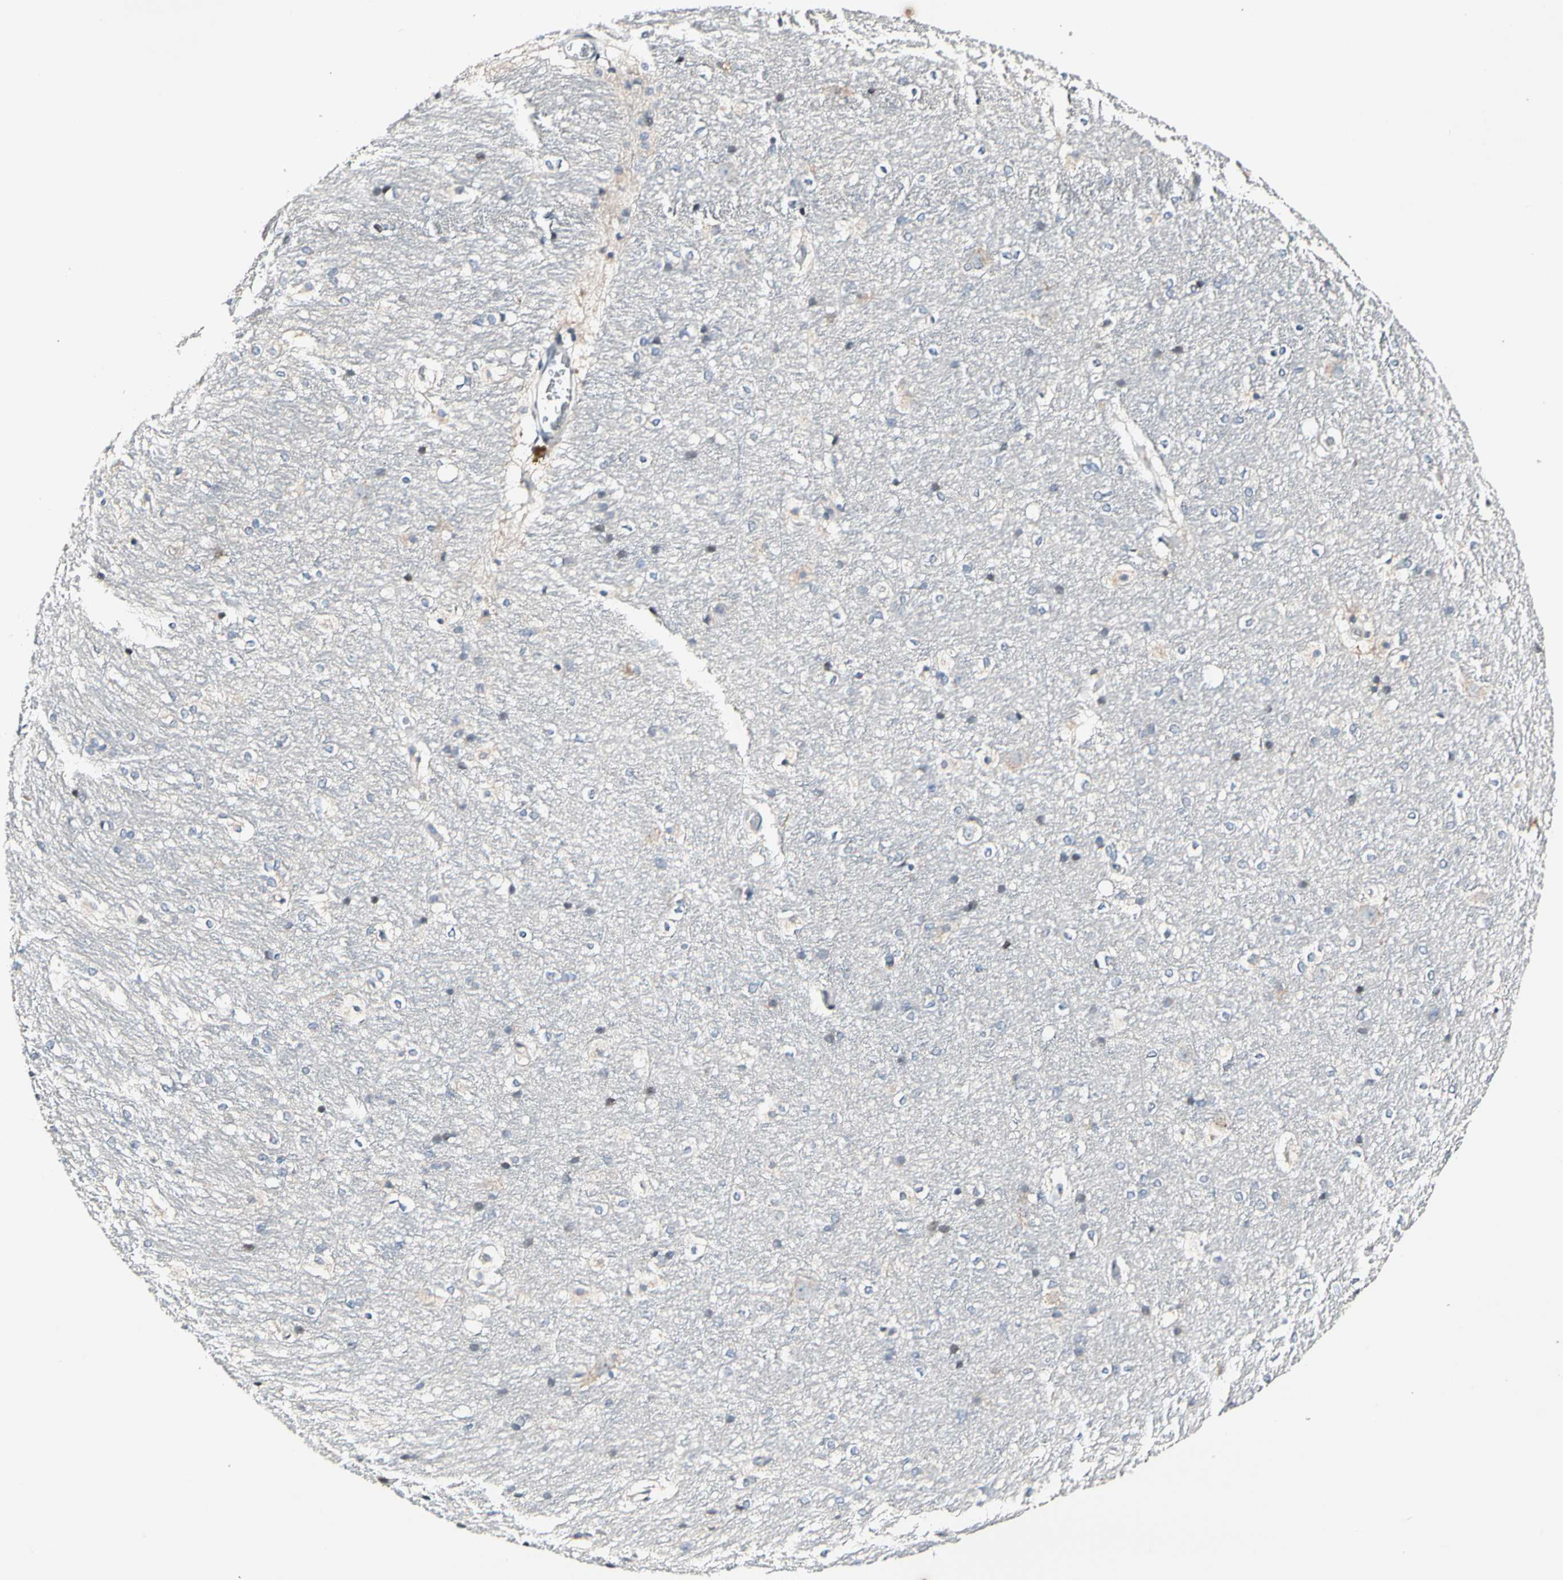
{"staining": {"intensity": "negative", "quantity": "none", "location": "none"}, "tissue": "hippocampus", "cell_type": "Glial cells", "image_type": "normal", "snomed": [{"axis": "morphology", "description": "Normal tissue, NOS"}, {"axis": "topography", "description": "Hippocampus"}], "caption": "Hippocampus was stained to show a protein in brown. There is no significant expression in glial cells. (Stains: DAB (3,3'-diaminobenzidine) immunohistochemistry with hematoxylin counter stain, Microscopy: brightfield microscopy at high magnification).", "gene": "SOX30", "patient": {"sex": "female", "age": 19}}